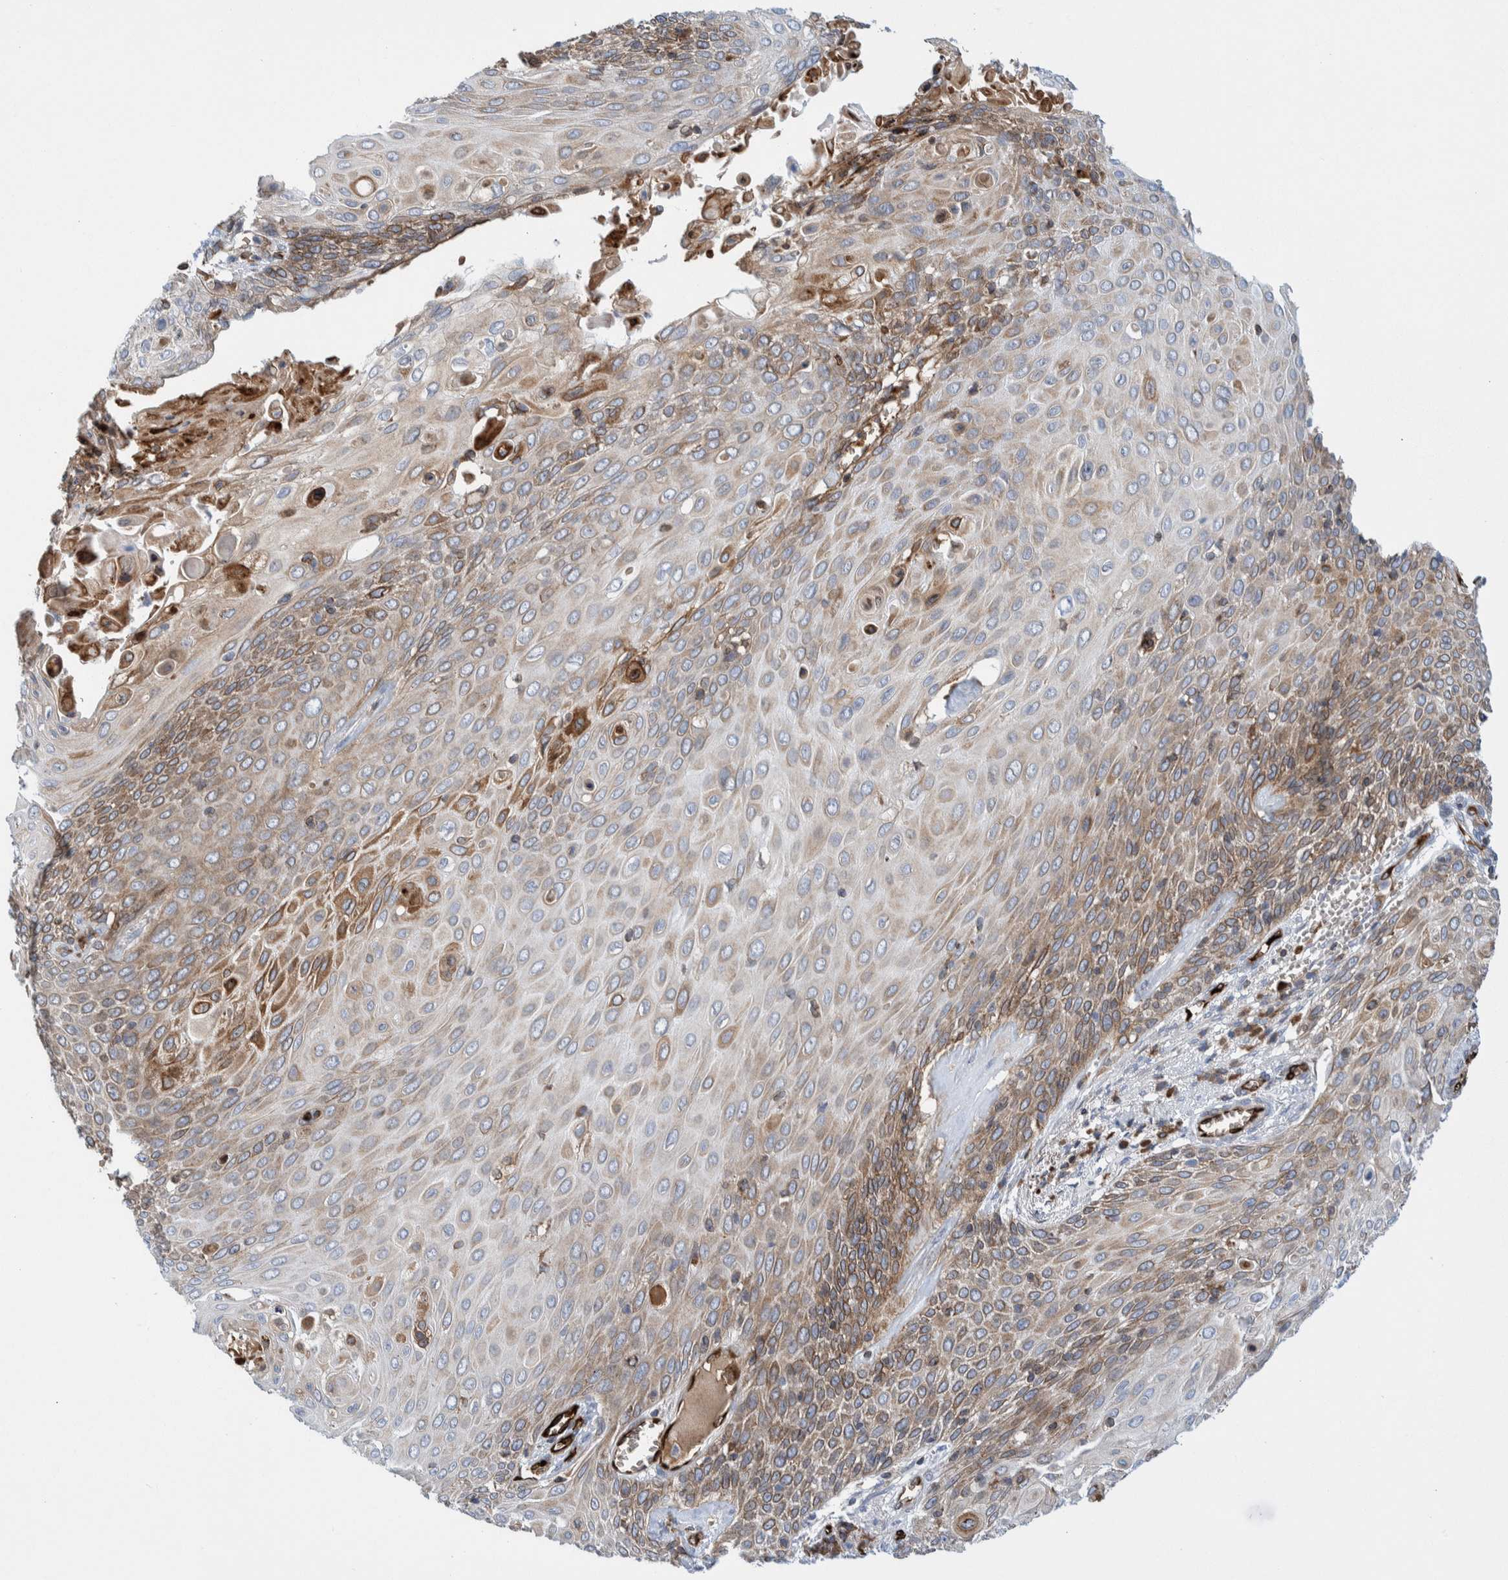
{"staining": {"intensity": "moderate", "quantity": ">75%", "location": "cytoplasmic/membranous"}, "tissue": "cervical cancer", "cell_type": "Tumor cells", "image_type": "cancer", "snomed": [{"axis": "morphology", "description": "Squamous cell carcinoma, NOS"}, {"axis": "topography", "description": "Cervix"}], "caption": "Immunohistochemistry (IHC) histopathology image of neoplastic tissue: human cervical squamous cell carcinoma stained using IHC shows medium levels of moderate protein expression localized specifically in the cytoplasmic/membranous of tumor cells, appearing as a cytoplasmic/membranous brown color.", "gene": "THEM6", "patient": {"sex": "female", "age": 39}}